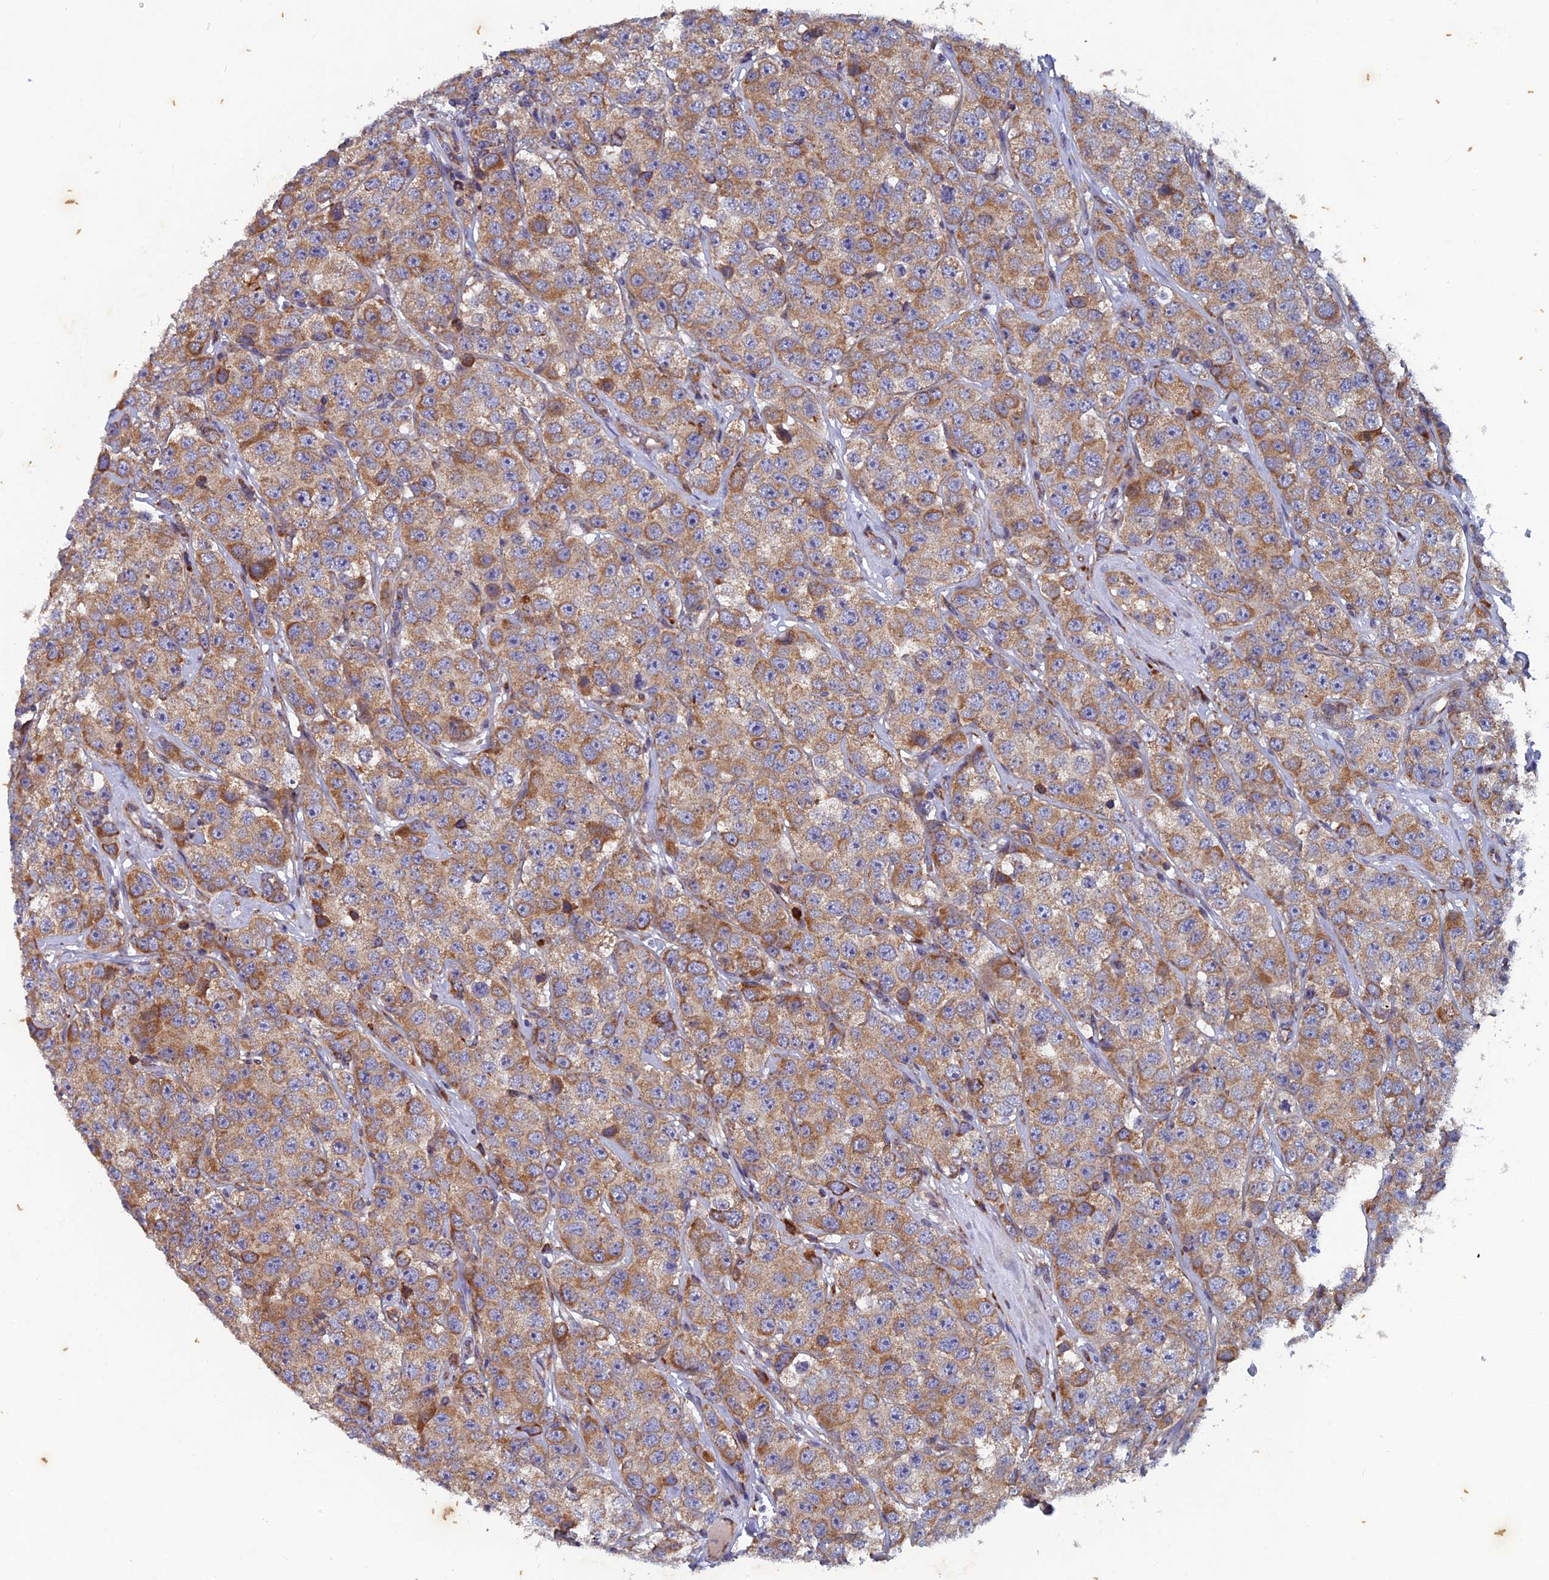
{"staining": {"intensity": "moderate", "quantity": ">75%", "location": "cytoplasmic/membranous"}, "tissue": "testis cancer", "cell_type": "Tumor cells", "image_type": "cancer", "snomed": [{"axis": "morphology", "description": "Seminoma, NOS"}, {"axis": "topography", "description": "Testis"}], "caption": "Seminoma (testis) was stained to show a protein in brown. There is medium levels of moderate cytoplasmic/membranous expression in approximately >75% of tumor cells. The staining is performed using DAB (3,3'-diaminobenzidine) brown chromogen to label protein expression. The nuclei are counter-stained blue using hematoxylin.", "gene": "AP4S1", "patient": {"sex": "male", "age": 28}}